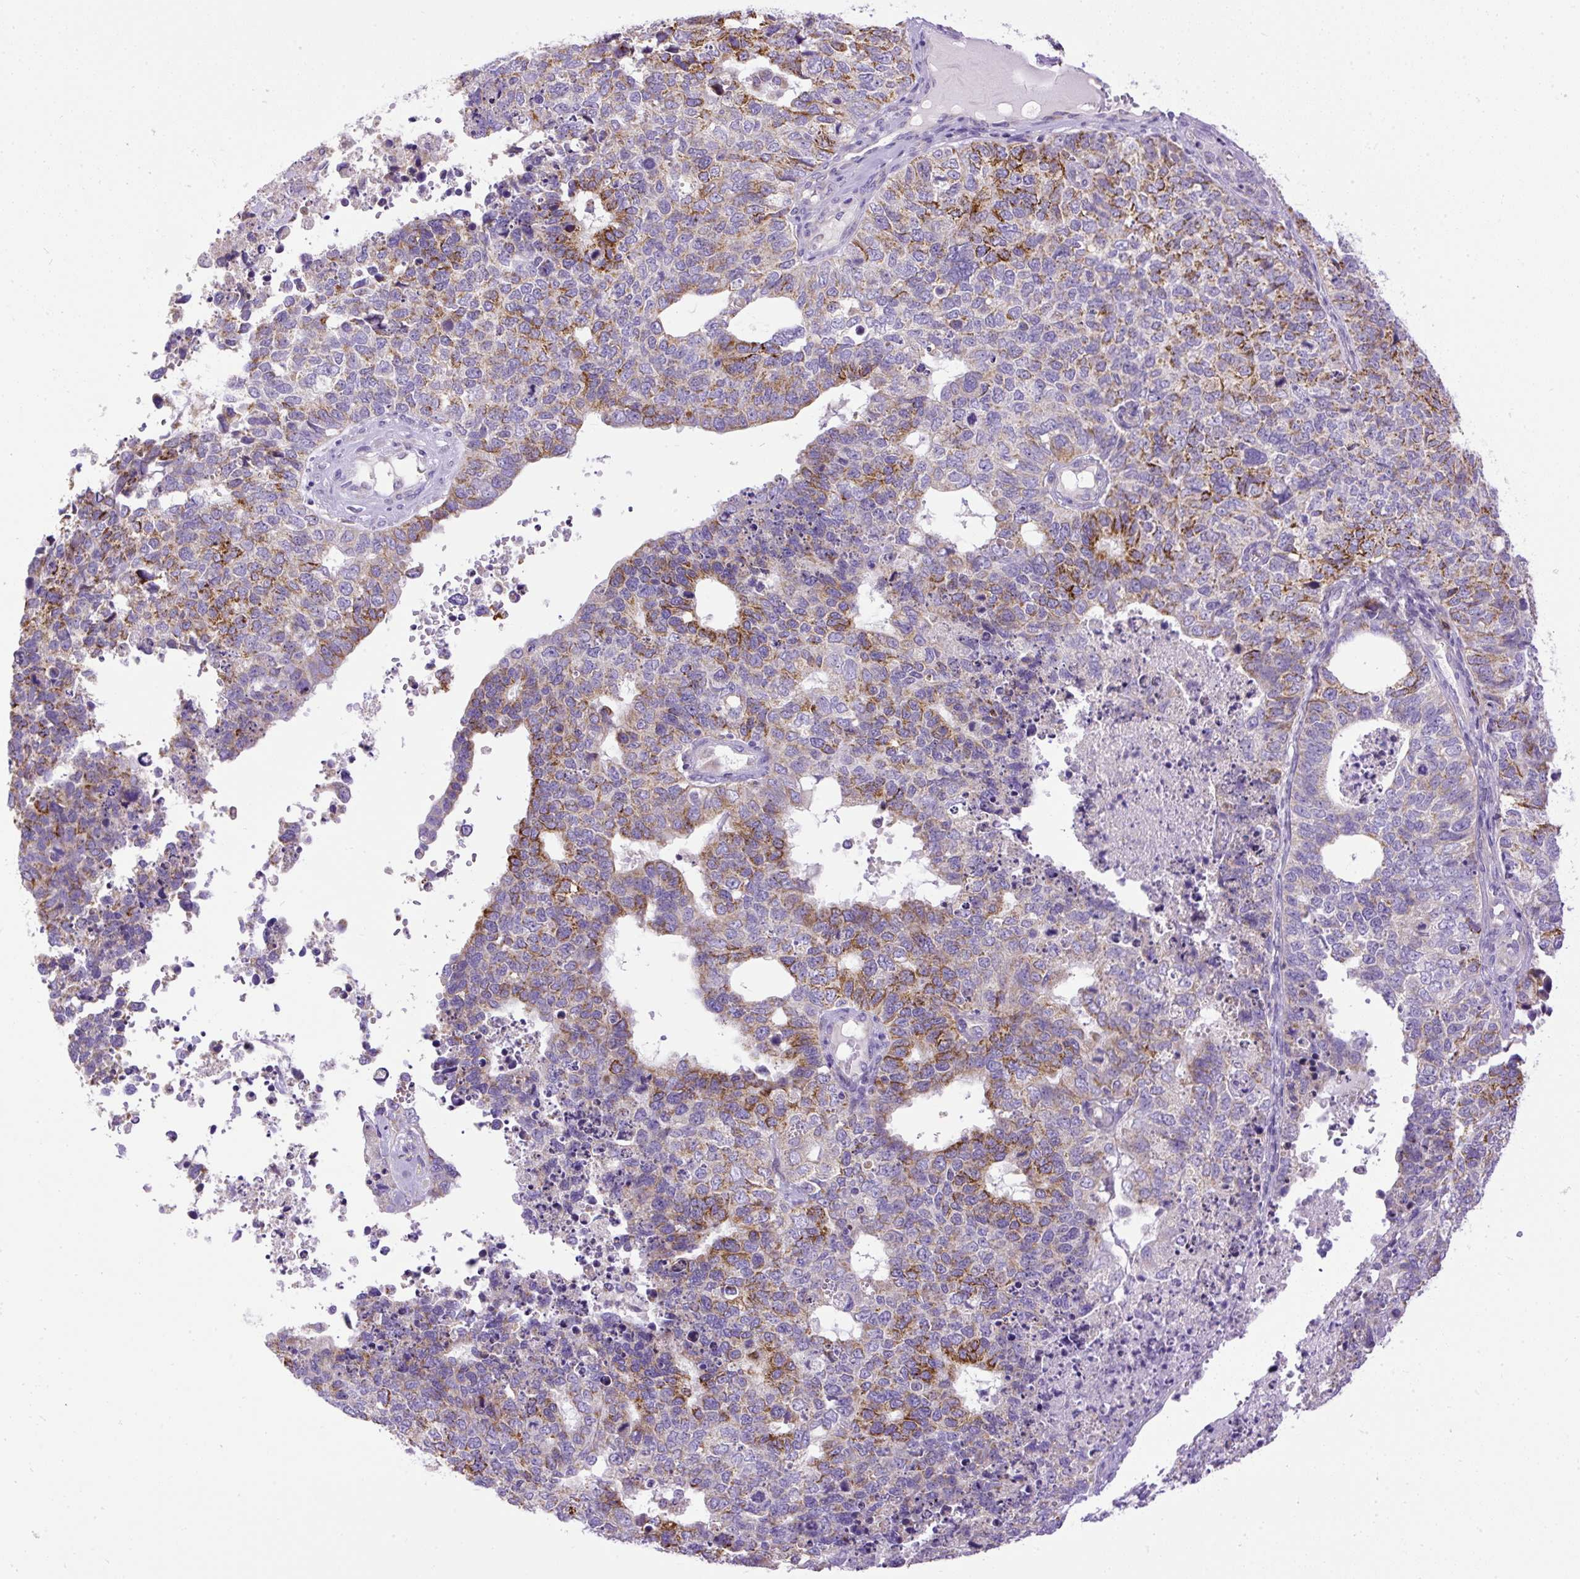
{"staining": {"intensity": "moderate", "quantity": "25%-75%", "location": "cytoplasmic/membranous"}, "tissue": "cervical cancer", "cell_type": "Tumor cells", "image_type": "cancer", "snomed": [{"axis": "morphology", "description": "Squamous cell carcinoma, NOS"}, {"axis": "topography", "description": "Cervix"}], "caption": "High-power microscopy captured an immunohistochemistry histopathology image of squamous cell carcinoma (cervical), revealing moderate cytoplasmic/membranous positivity in approximately 25%-75% of tumor cells.", "gene": "SYBU", "patient": {"sex": "female", "age": 63}}